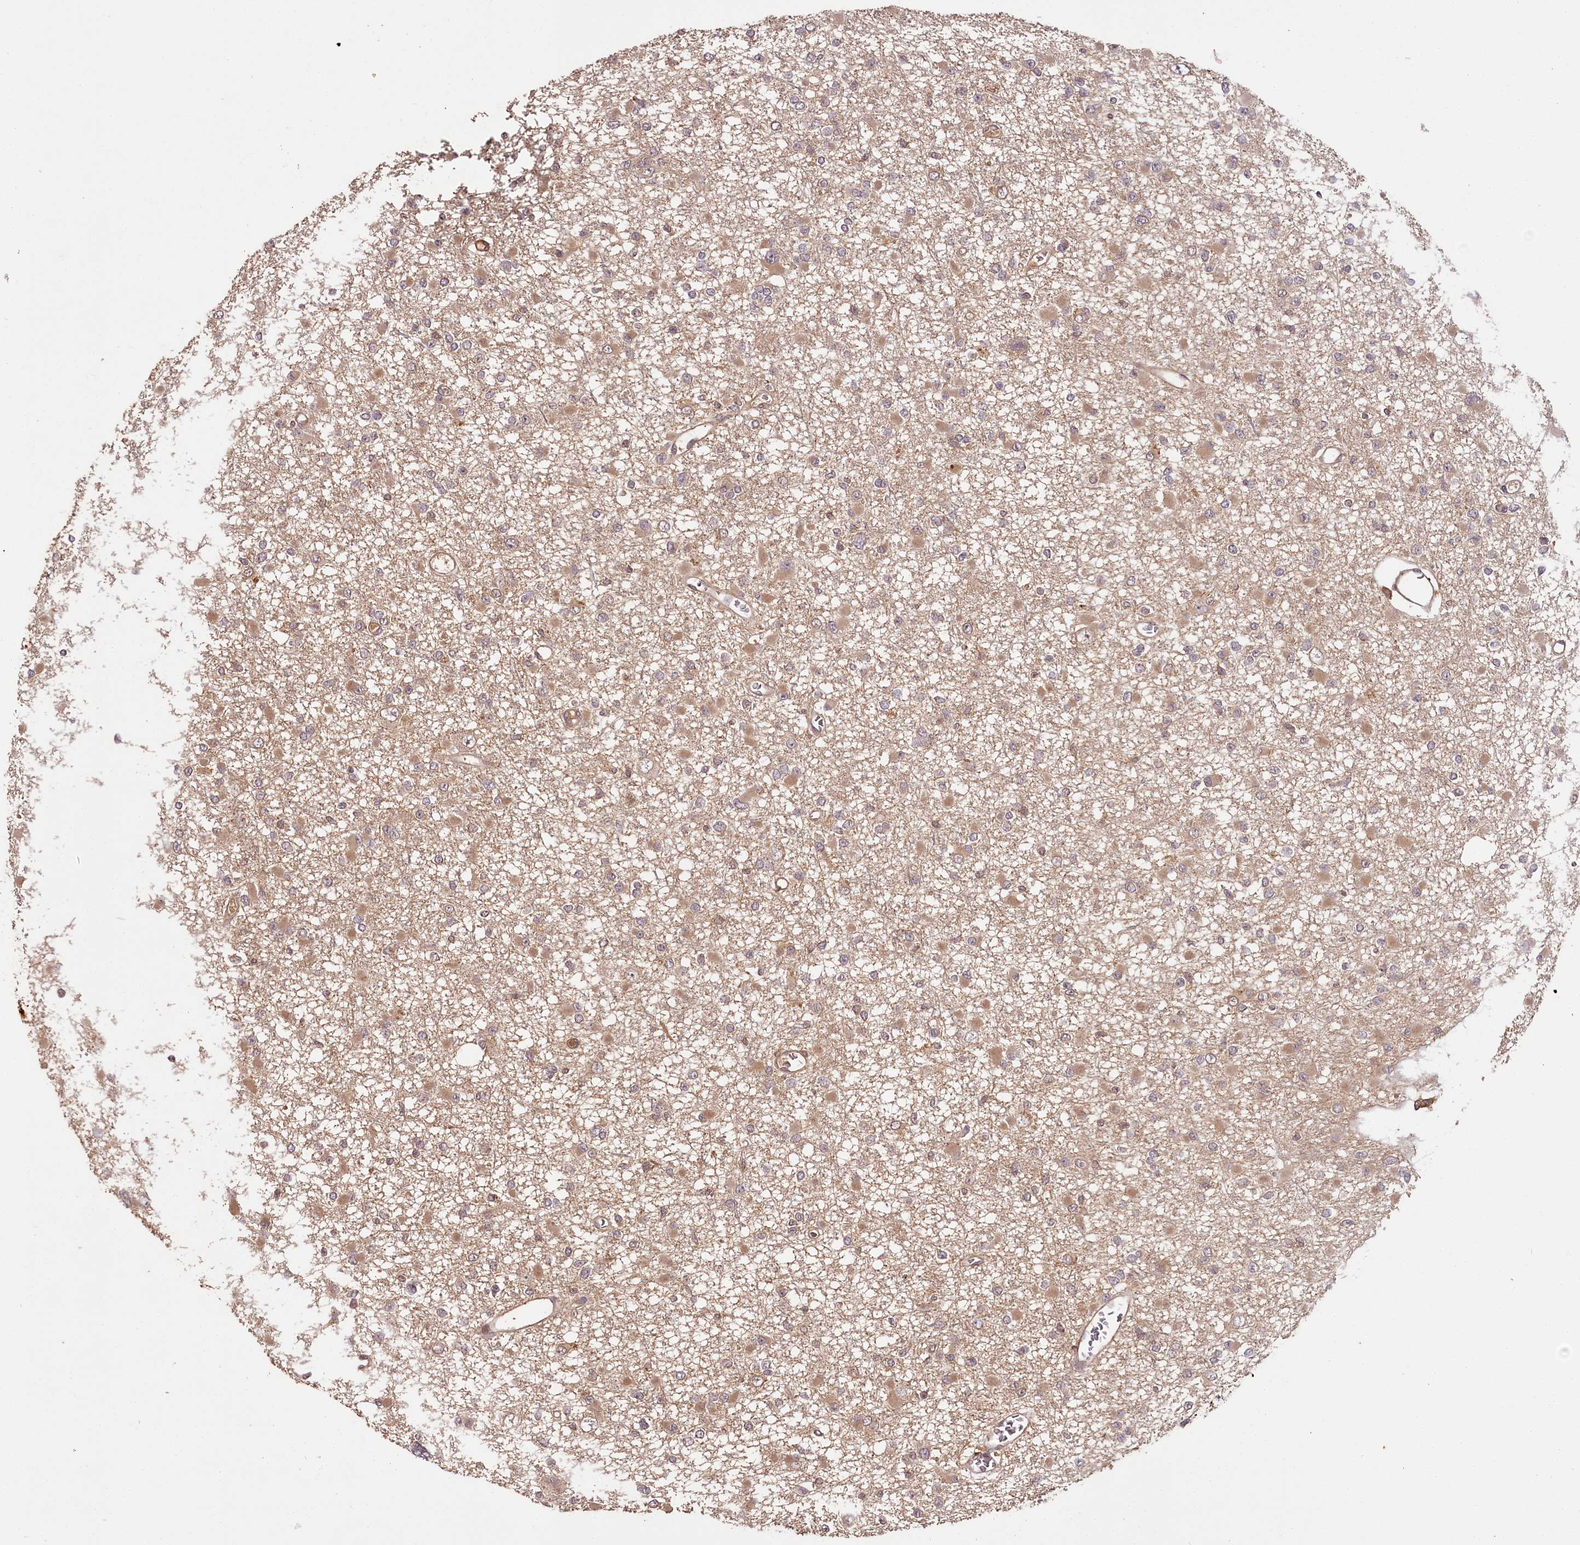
{"staining": {"intensity": "weak", "quantity": "<25%", "location": "cytoplasmic/membranous"}, "tissue": "glioma", "cell_type": "Tumor cells", "image_type": "cancer", "snomed": [{"axis": "morphology", "description": "Glioma, malignant, Low grade"}, {"axis": "topography", "description": "Brain"}], "caption": "Immunohistochemistry (IHC) of glioma displays no expression in tumor cells.", "gene": "TTC12", "patient": {"sex": "female", "age": 22}}